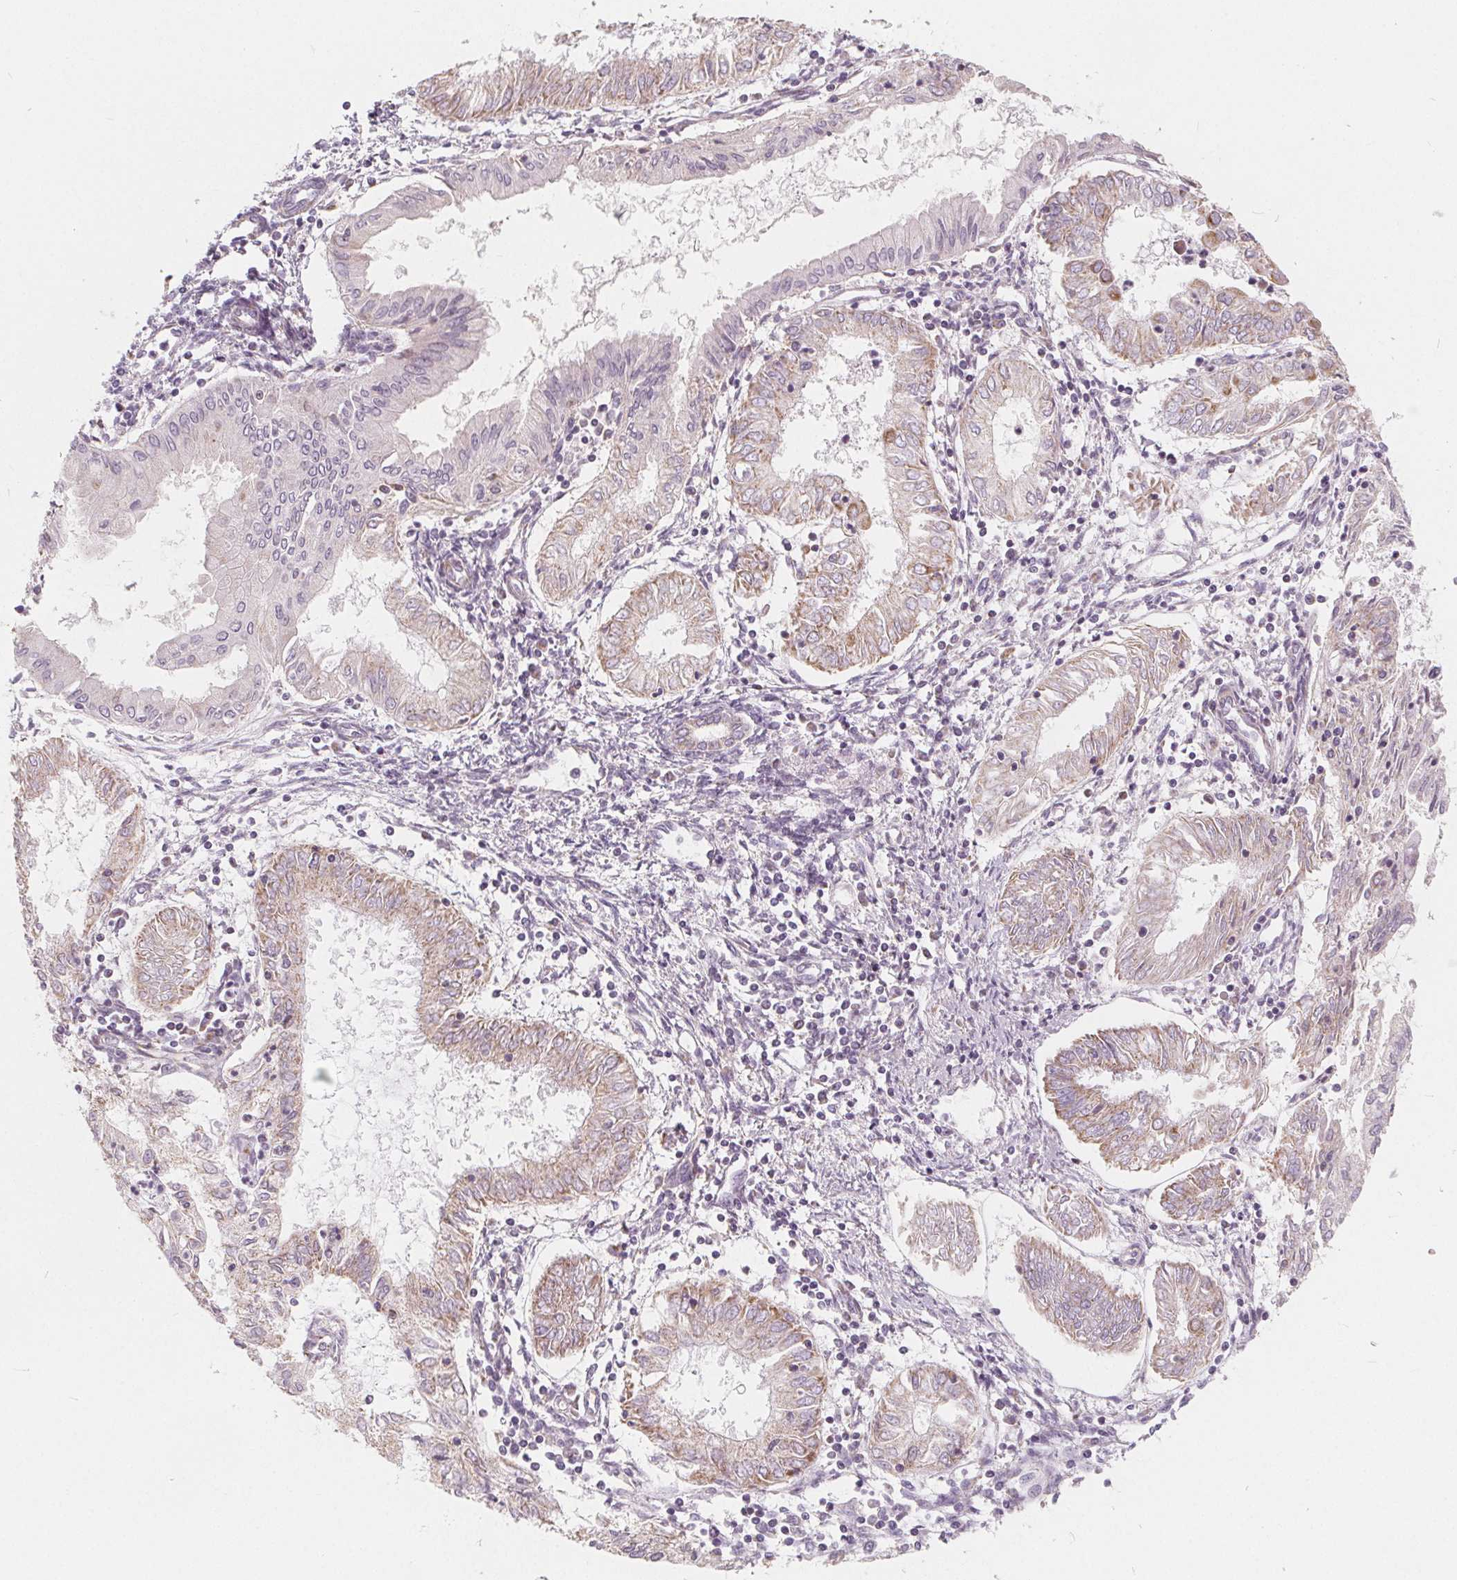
{"staining": {"intensity": "weak", "quantity": "25%-75%", "location": "cytoplasmic/membranous"}, "tissue": "endometrial cancer", "cell_type": "Tumor cells", "image_type": "cancer", "snomed": [{"axis": "morphology", "description": "Adenocarcinoma, NOS"}, {"axis": "topography", "description": "Endometrium"}], "caption": "There is low levels of weak cytoplasmic/membranous expression in tumor cells of endometrial cancer, as demonstrated by immunohistochemical staining (brown color).", "gene": "NUP210L", "patient": {"sex": "female", "age": 68}}